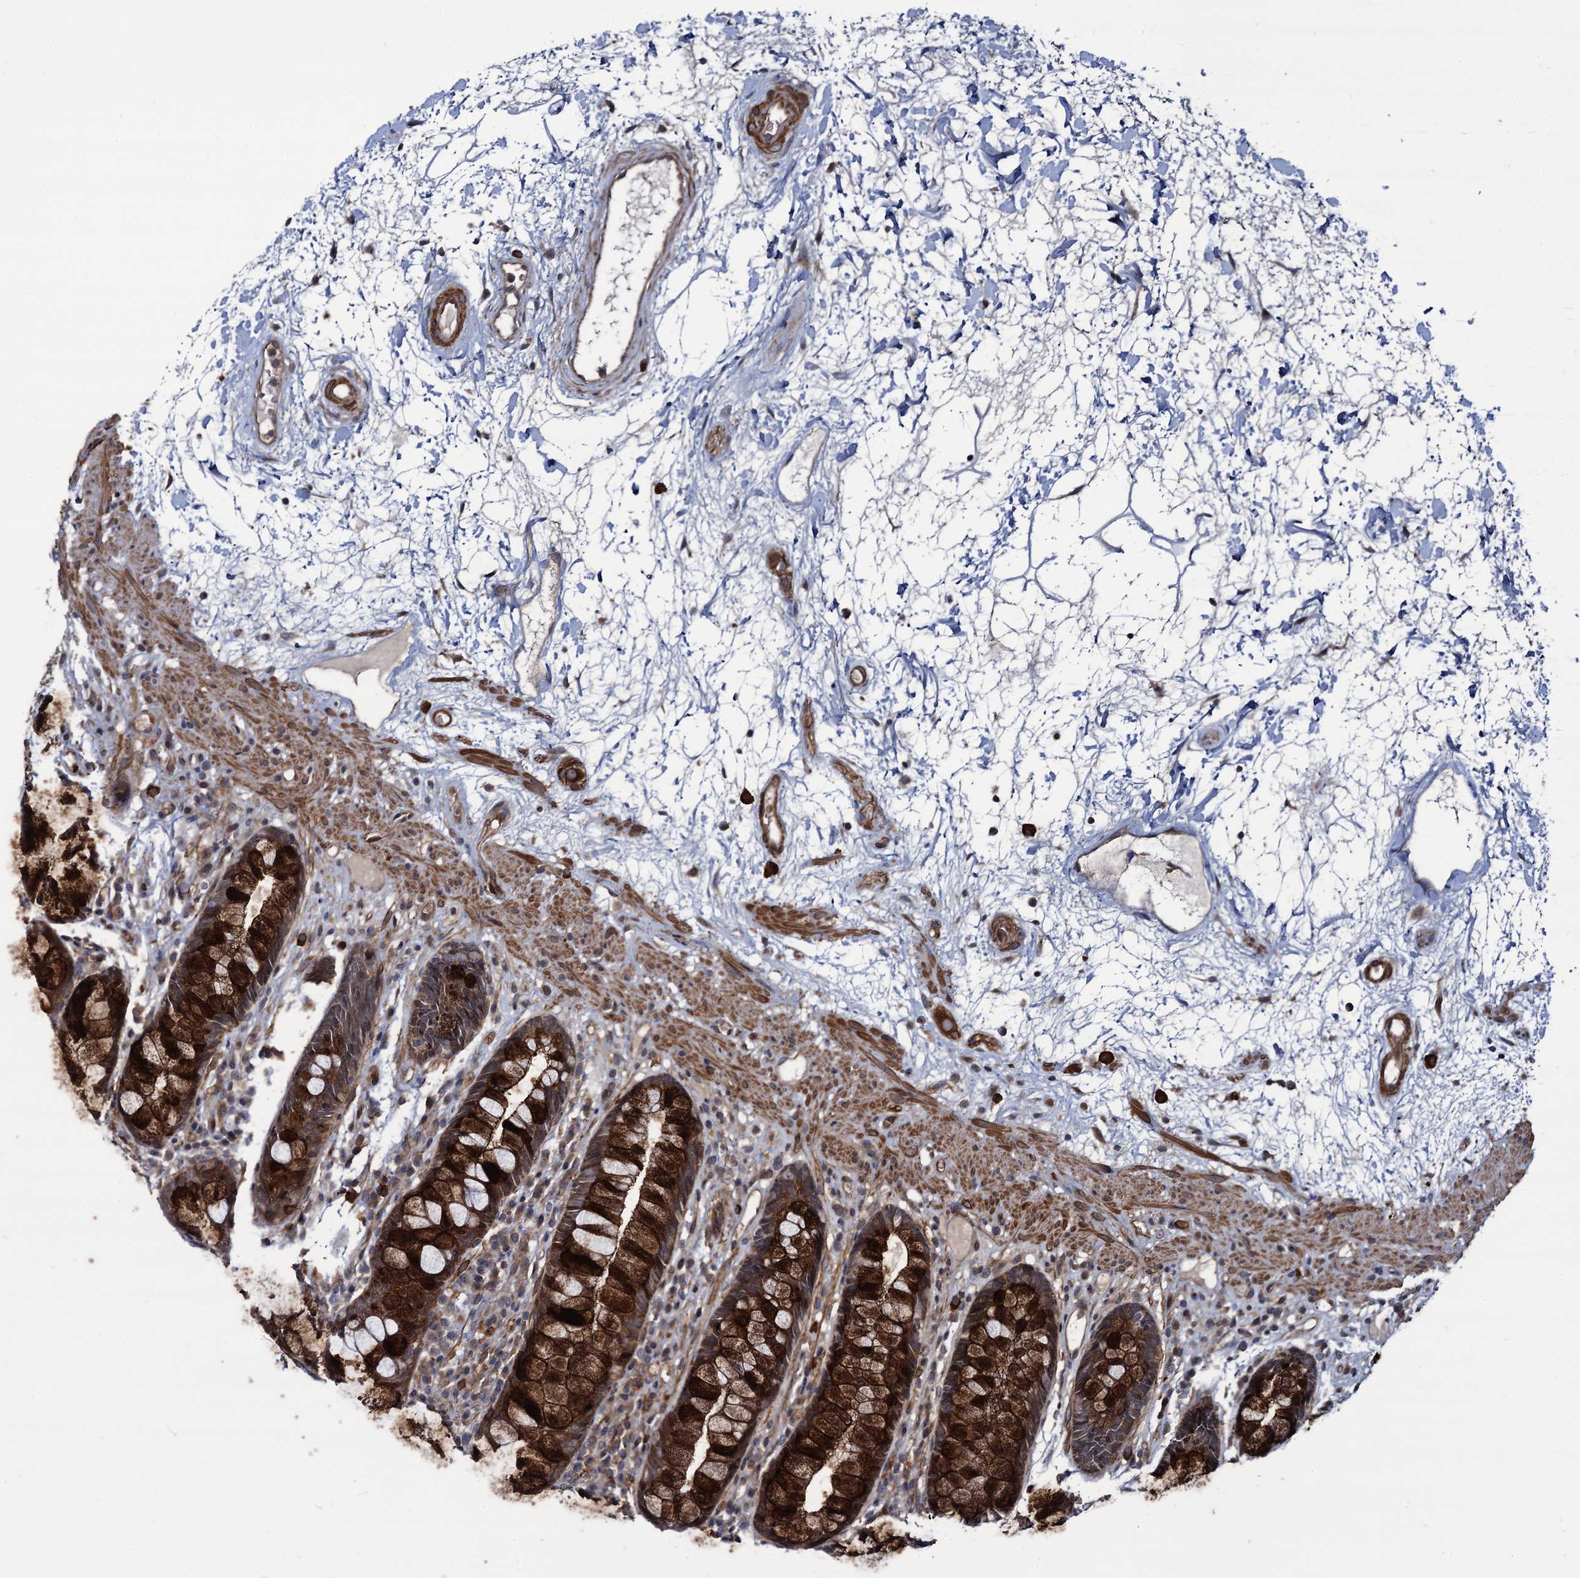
{"staining": {"intensity": "strong", "quantity": ">75%", "location": "cytoplasmic/membranous"}, "tissue": "rectum", "cell_type": "Glandular cells", "image_type": "normal", "snomed": [{"axis": "morphology", "description": "Normal tissue, NOS"}, {"axis": "topography", "description": "Rectum"}], "caption": "High-power microscopy captured an IHC photomicrograph of unremarkable rectum, revealing strong cytoplasmic/membranous staining in about >75% of glandular cells.", "gene": "KXD1", "patient": {"sex": "male", "age": 64}}